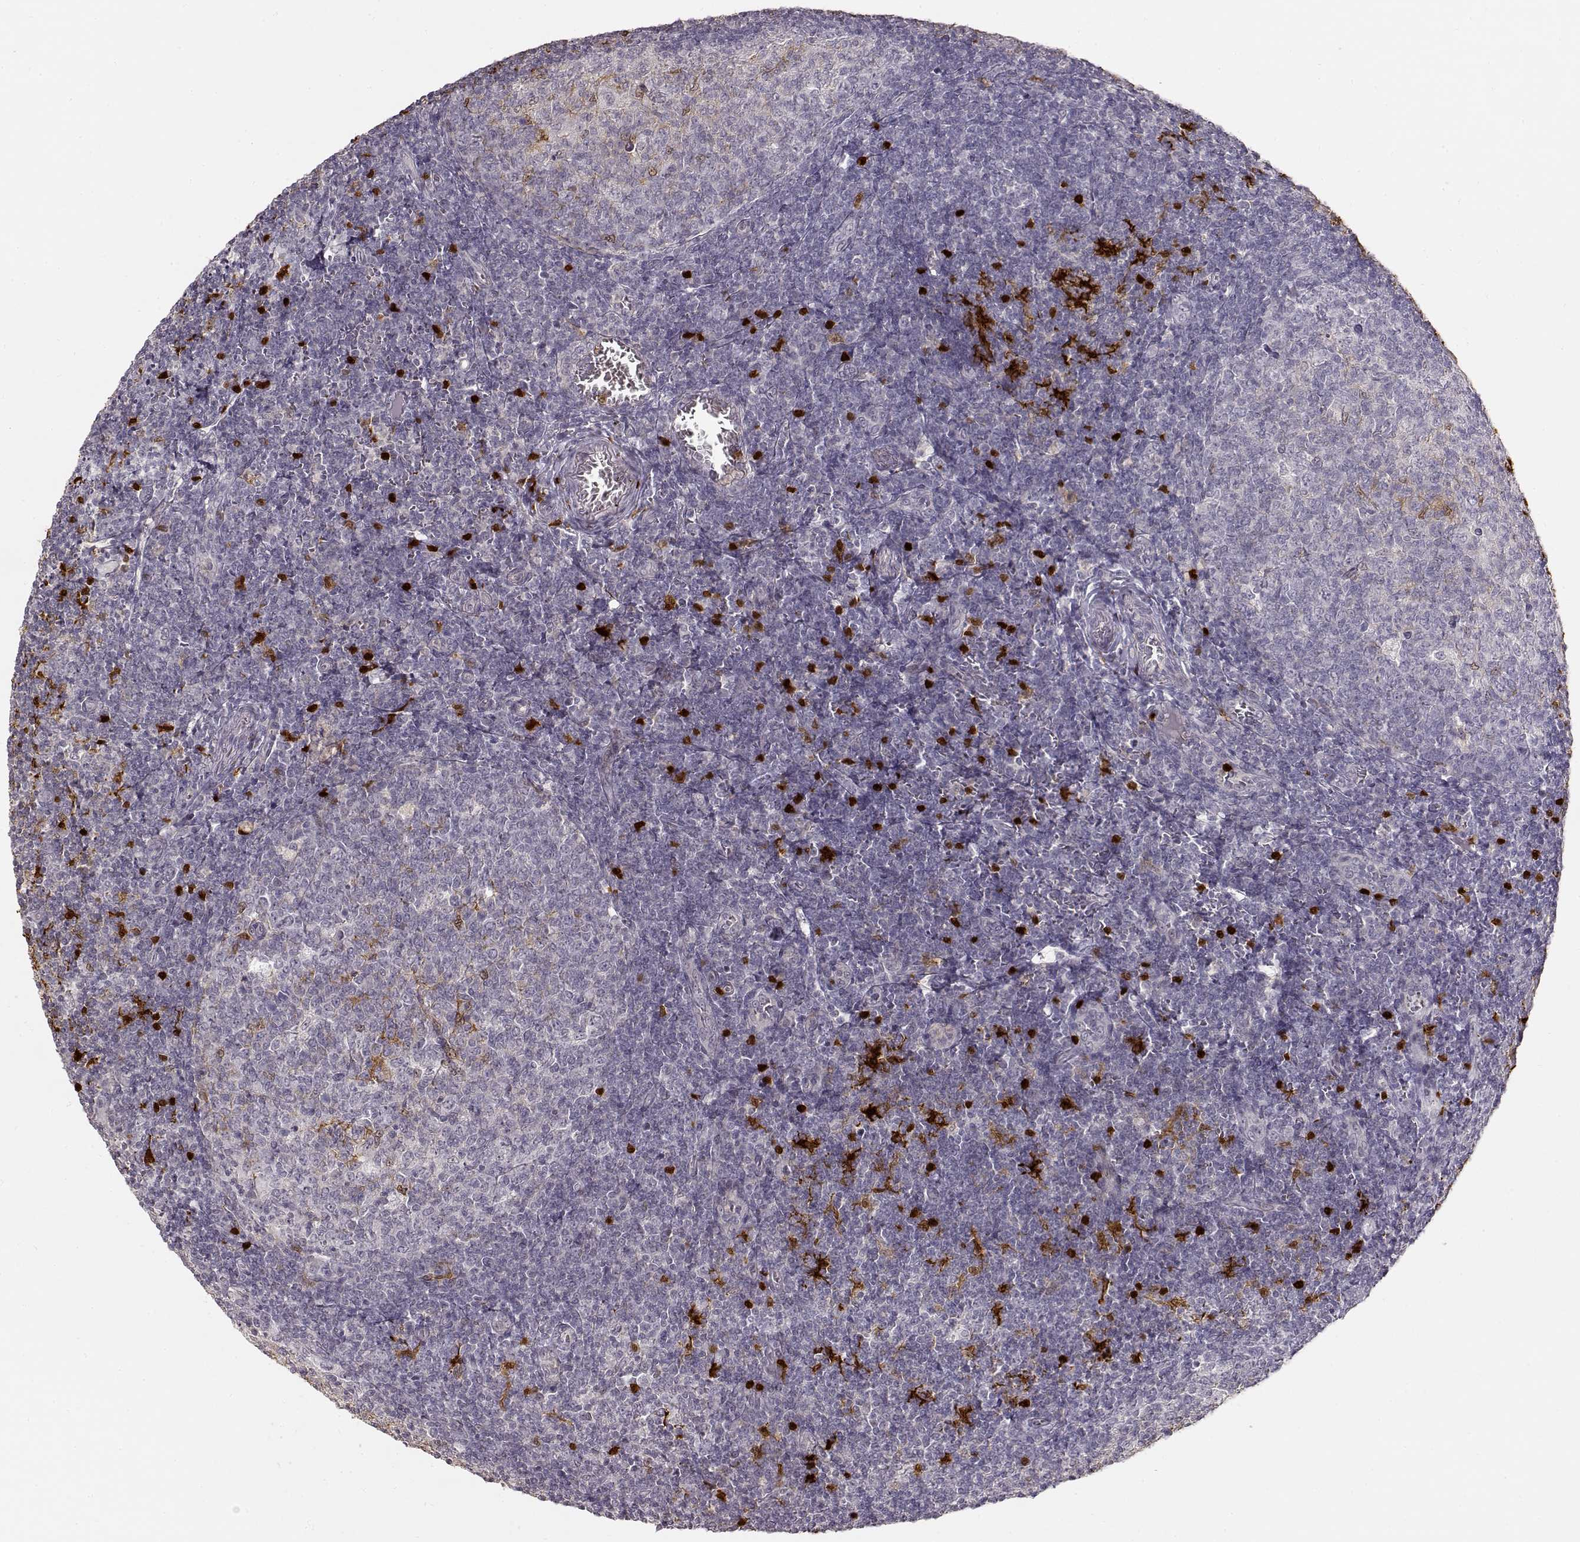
{"staining": {"intensity": "moderate", "quantity": "<25%", "location": "cytoplasmic/membranous"}, "tissue": "tonsil", "cell_type": "Germinal center cells", "image_type": "normal", "snomed": [{"axis": "morphology", "description": "Normal tissue, NOS"}, {"axis": "topography", "description": "Tonsil"}], "caption": "A photomicrograph showing moderate cytoplasmic/membranous staining in about <25% of germinal center cells in unremarkable tonsil, as visualized by brown immunohistochemical staining.", "gene": "S100B", "patient": {"sex": "female", "age": 12}}